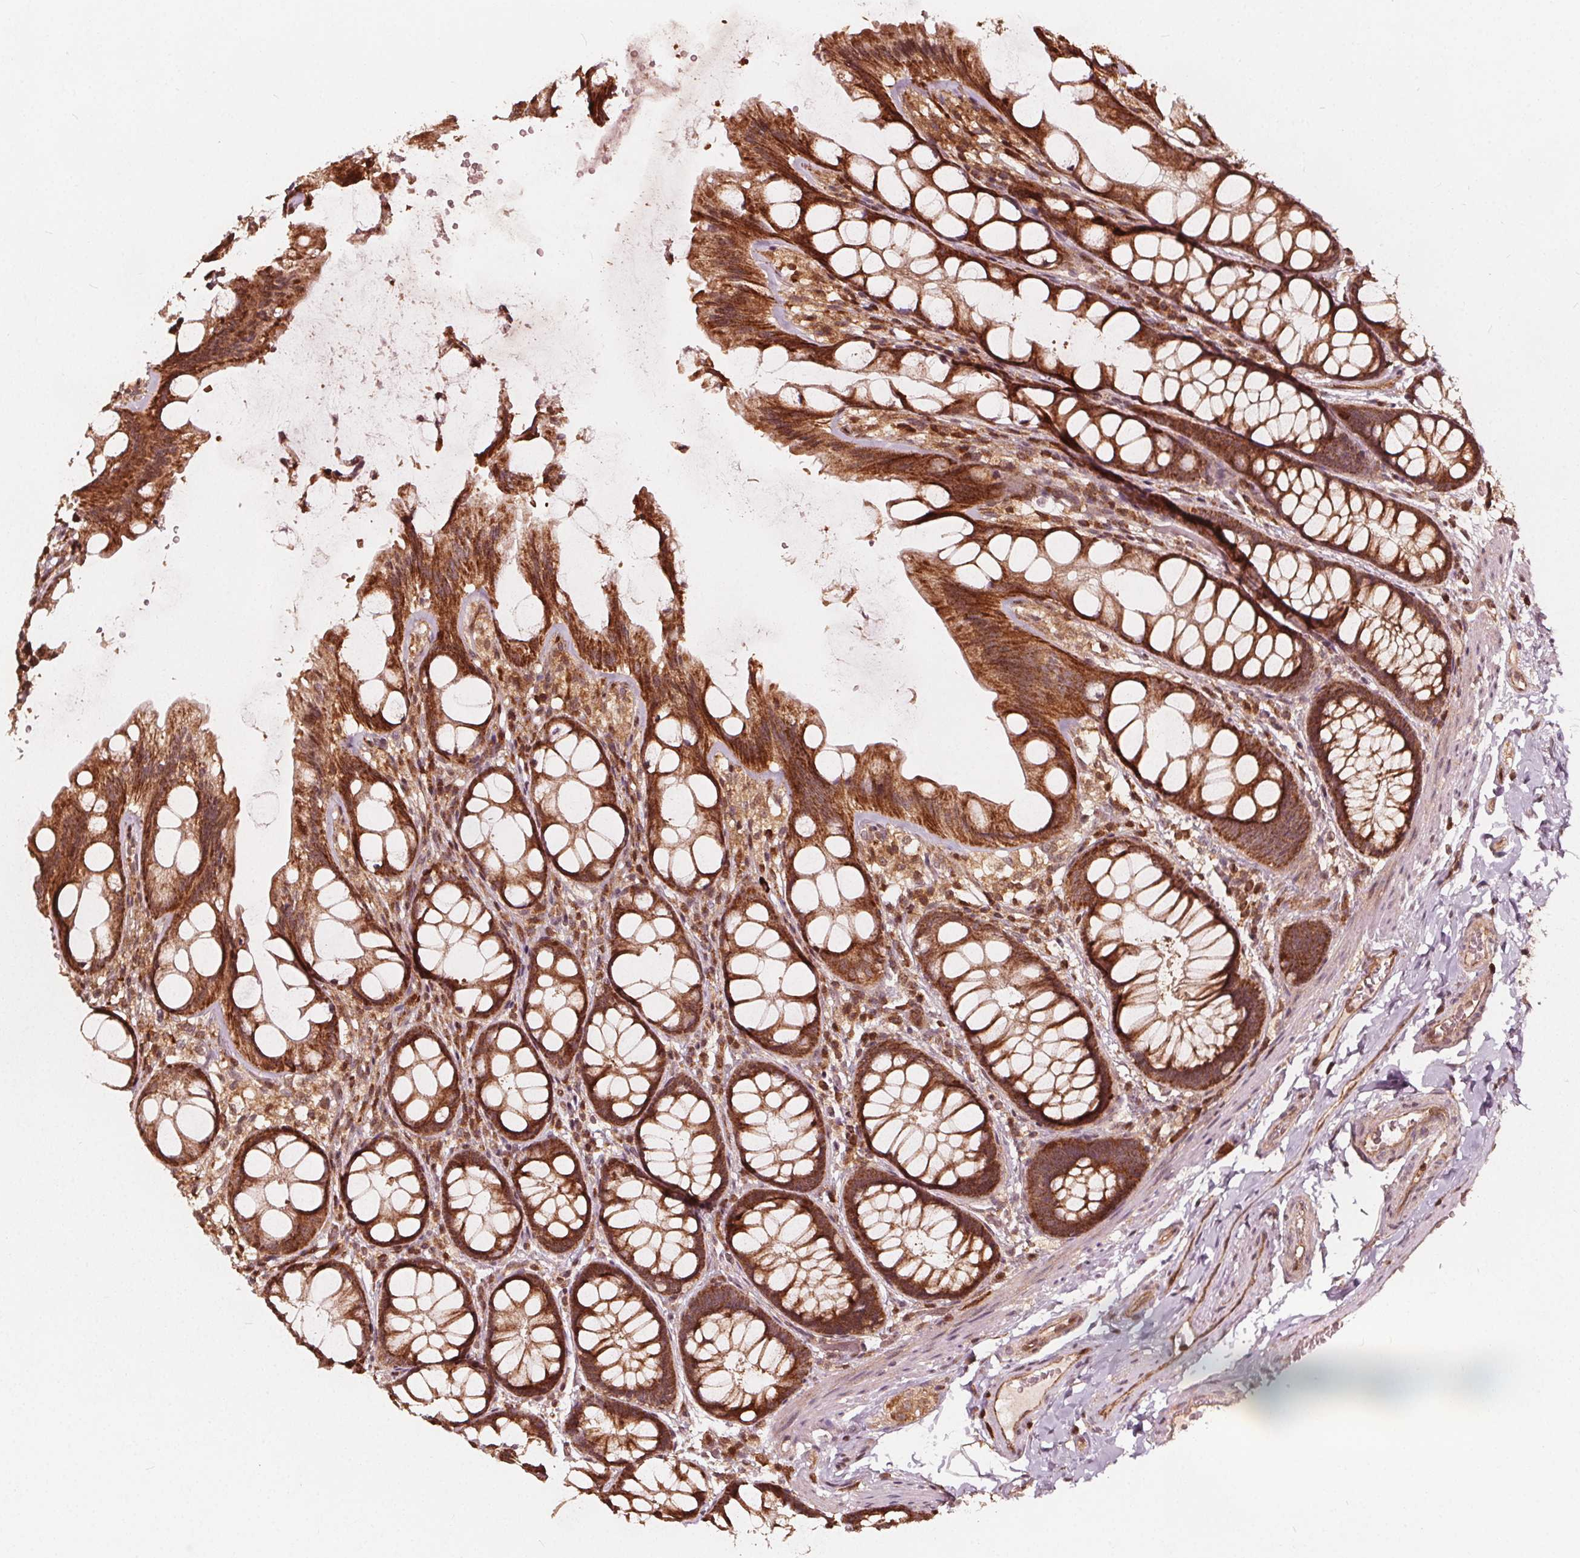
{"staining": {"intensity": "strong", "quantity": ">75%", "location": "cytoplasmic/membranous"}, "tissue": "colon", "cell_type": "Endothelial cells", "image_type": "normal", "snomed": [{"axis": "morphology", "description": "Normal tissue, NOS"}, {"axis": "topography", "description": "Colon"}], "caption": "Immunohistochemistry micrograph of benign colon stained for a protein (brown), which shows high levels of strong cytoplasmic/membranous positivity in approximately >75% of endothelial cells.", "gene": "AIP", "patient": {"sex": "male", "age": 47}}